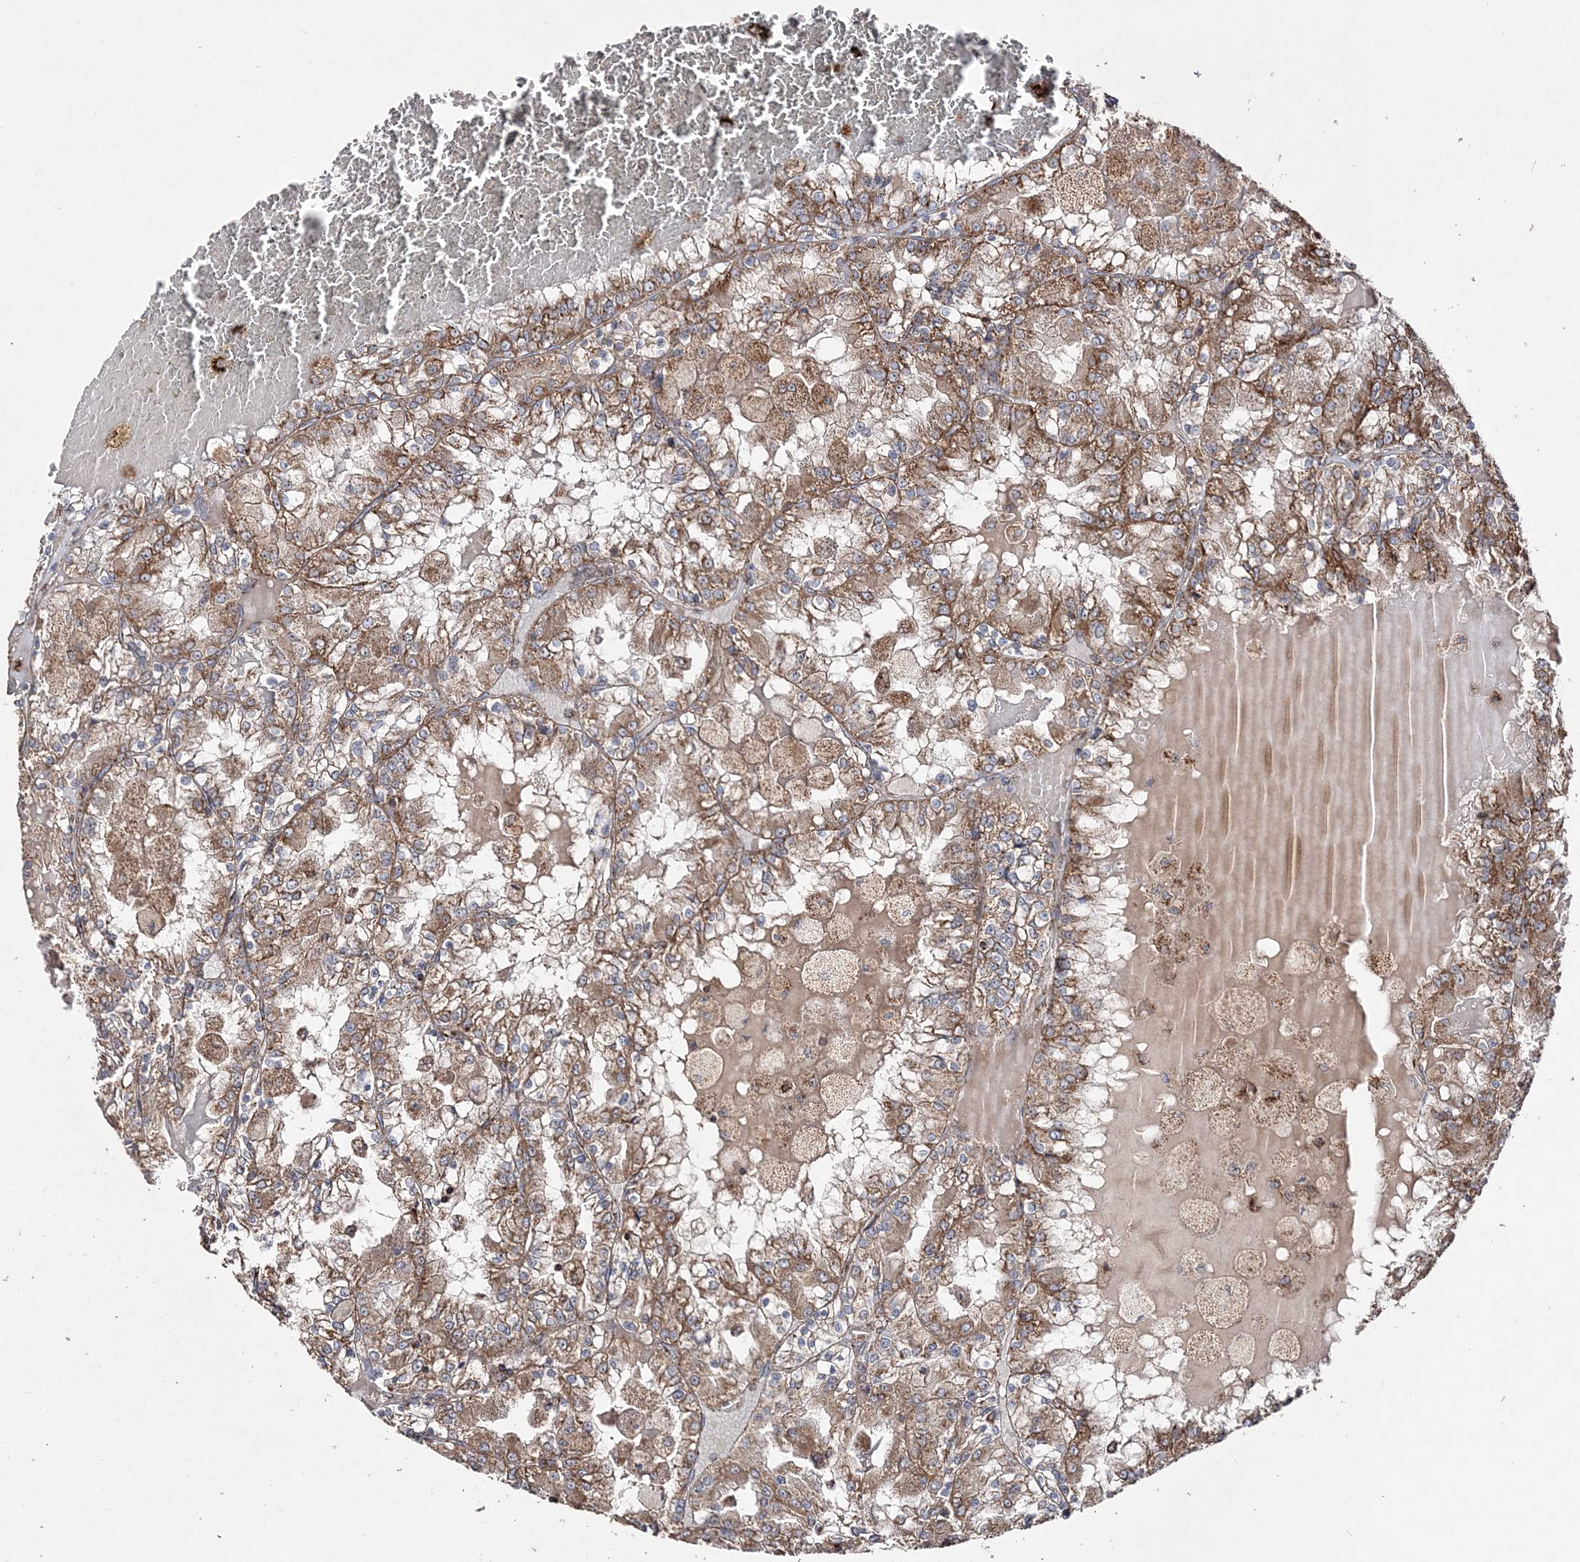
{"staining": {"intensity": "moderate", "quantity": ">75%", "location": "cytoplasmic/membranous"}, "tissue": "renal cancer", "cell_type": "Tumor cells", "image_type": "cancer", "snomed": [{"axis": "morphology", "description": "Adenocarcinoma, NOS"}, {"axis": "topography", "description": "Kidney"}], "caption": "Protein staining displays moderate cytoplasmic/membranous expression in approximately >75% of tumor cells in renal cancer.", "gene": "POC5", "patient": {"sex": "female", "age": 56}}